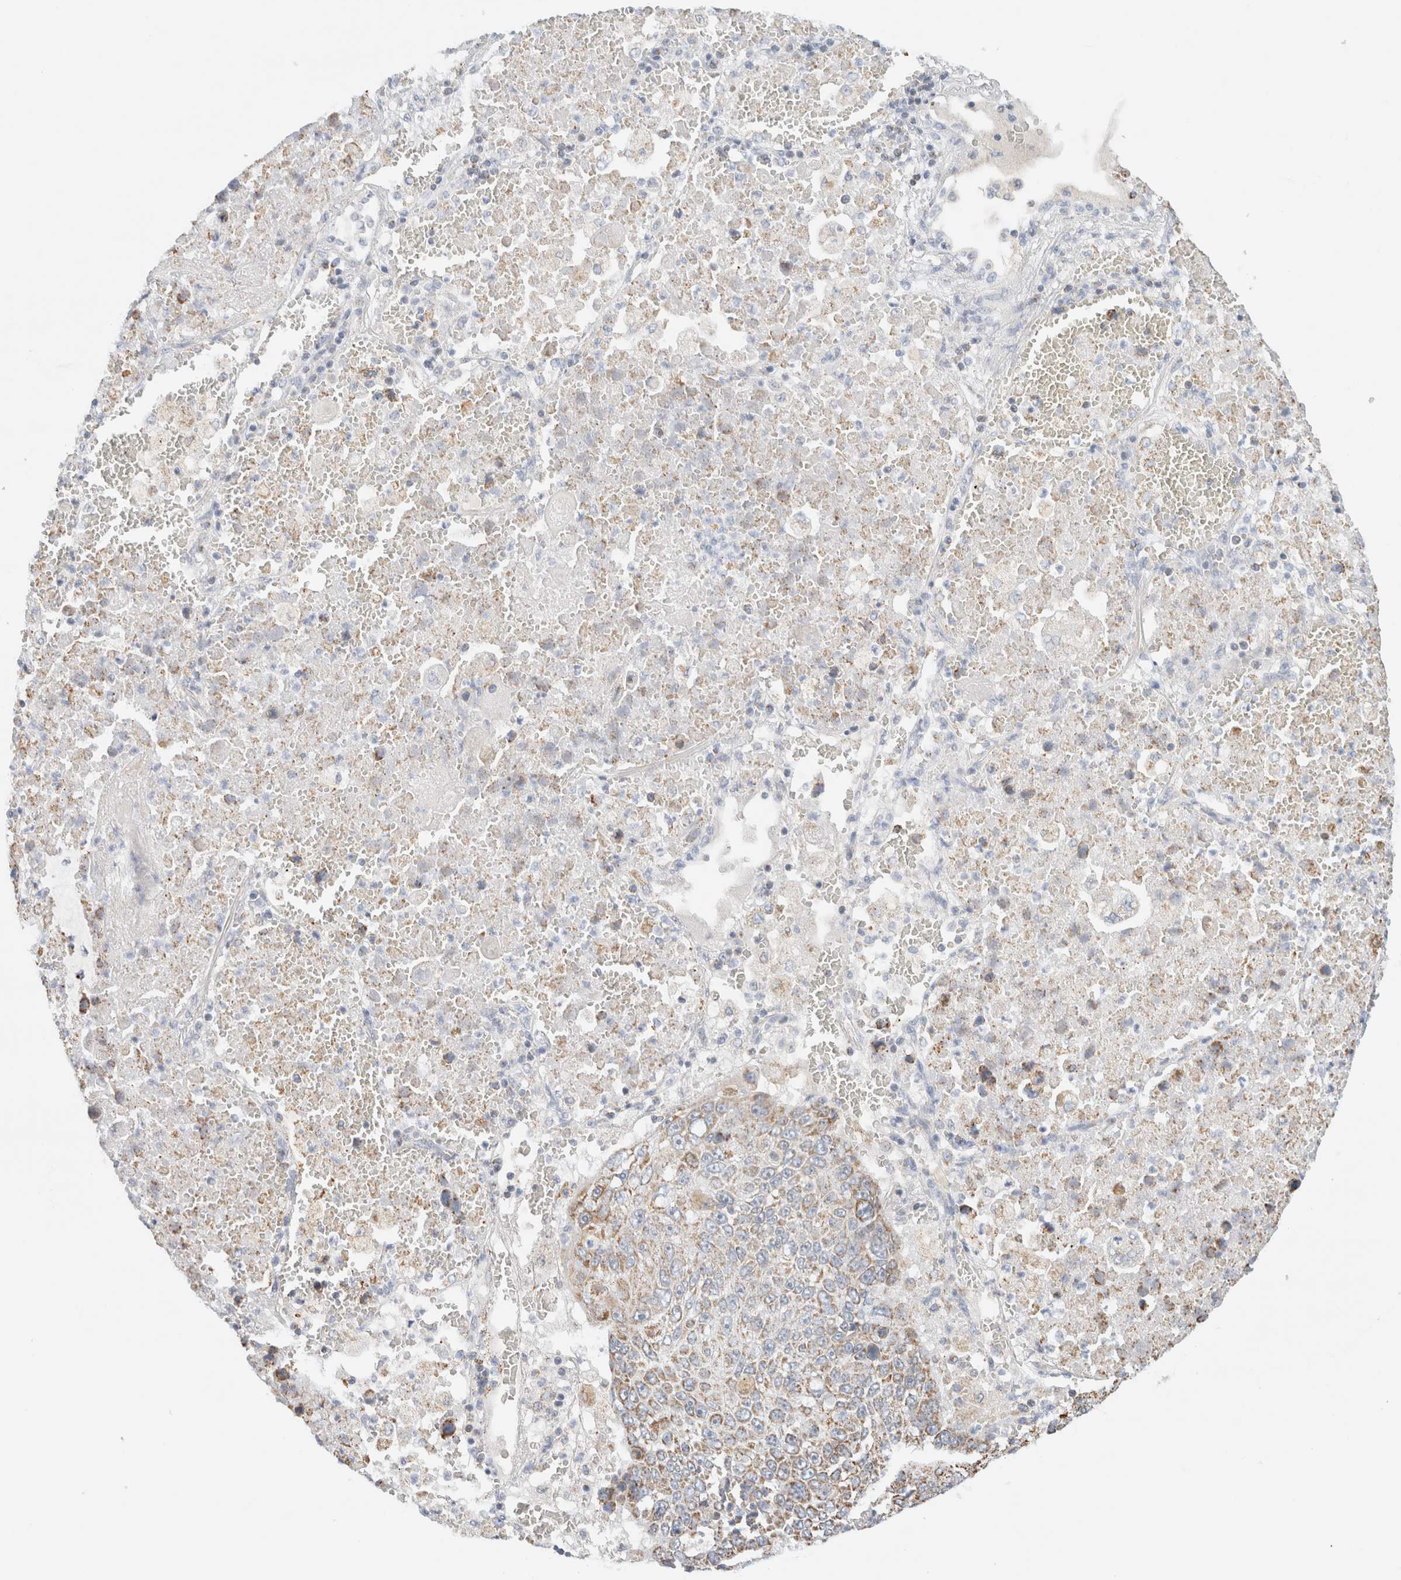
{"staining": {"intensity": "weak", "quantity": ">75%", "location": "cytoplasmic/membranous"}, "tissue": "lung cancer", "cell_type": "Tumor cells", "image_type": "cancer", "snomed": [{"axis": "morphology", "description": "Squamous cell carcinoma, NOS"}, {"axis": "topography", "description": "Lung"}], "caption": "Immunohistochemical staining of lung cancer (squamous cell carcinoma) exhibits low levels of weak cytoplasmic/membranous protein staining in approximately >75% of tumor cells.", "gene": "HDHD3", "patient": {"sex": "male", "age": 61}}